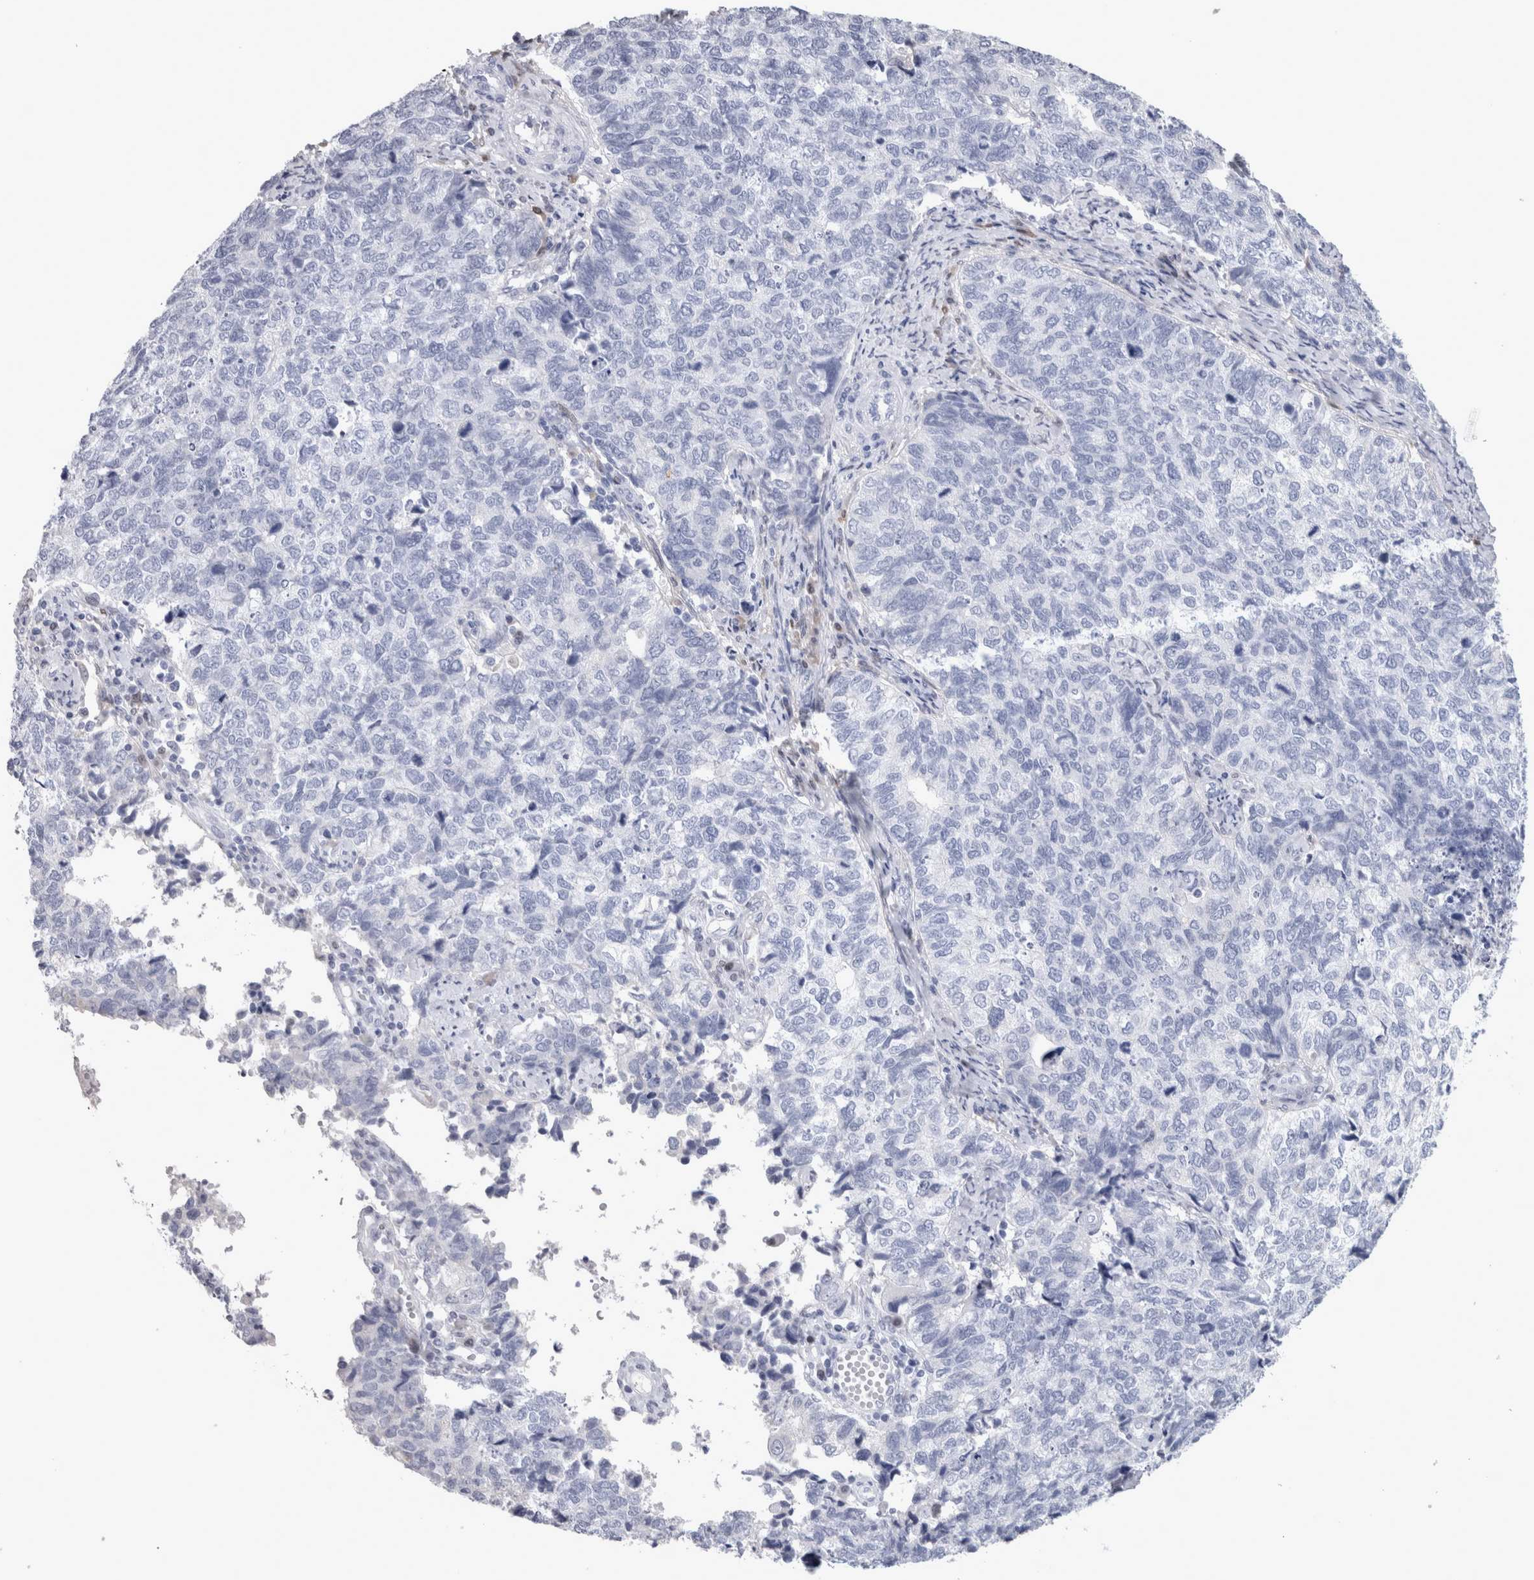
{"staining": {"intensity": "negative", "quantity": "none", "location": "none"}, "tissue": "cervical cancer", "cell_type": "Tumor cells", "image_type": "cancer", "snomed": [{"axis": "morphology", "description": "Squamous cell carcinoma, NOS"}, {"axis": "topography", "description": "Cervix"}], "caption": "This image is of cervical squamous cell carcinoma stained with IHC to label a protein in brown with the nuclei are counter-stained blue. There is no expression in tumor cells.", "gene": "CA8", "patient": {"sex": "female", "age": 63}}